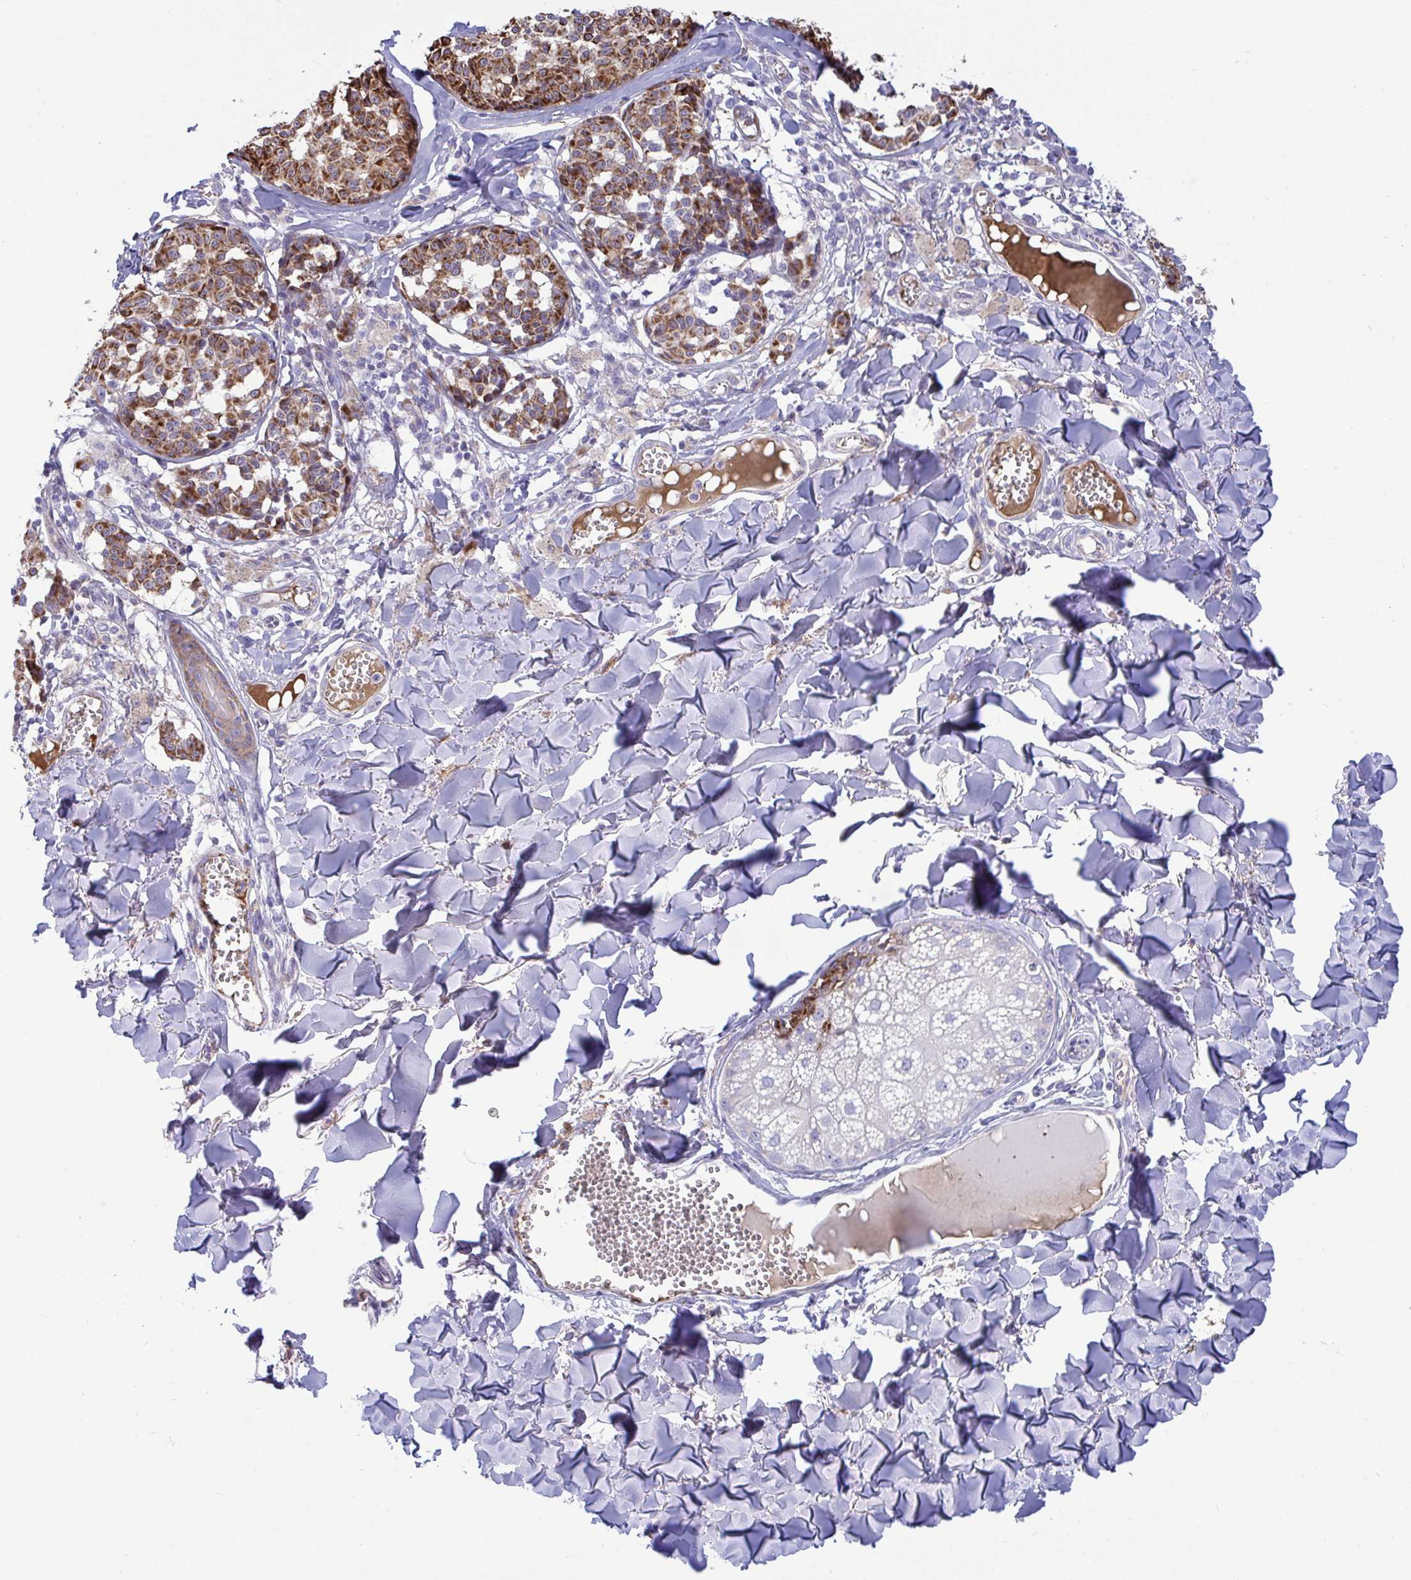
{"staining": {"intensity": "moderate", "quantity": ">75%", "location": "cytoplasmic/membranous"}, "tissue": "melanoma", "cell_type": "Tumor cells", "image_type": "cancer", "snomed": [{"axis": "morphology", "description": "Malignant melanoma, NOS"}, {"axis": "topography", "description": "Skin"}], "caption": "This histopathology image shows IHC staining of melanoma, with medium moderate cytoplasmic/membranous staining in about >75% of tumor cells.", "gene": "NTN1", "patient": {"sex": "female", "age": 43}}